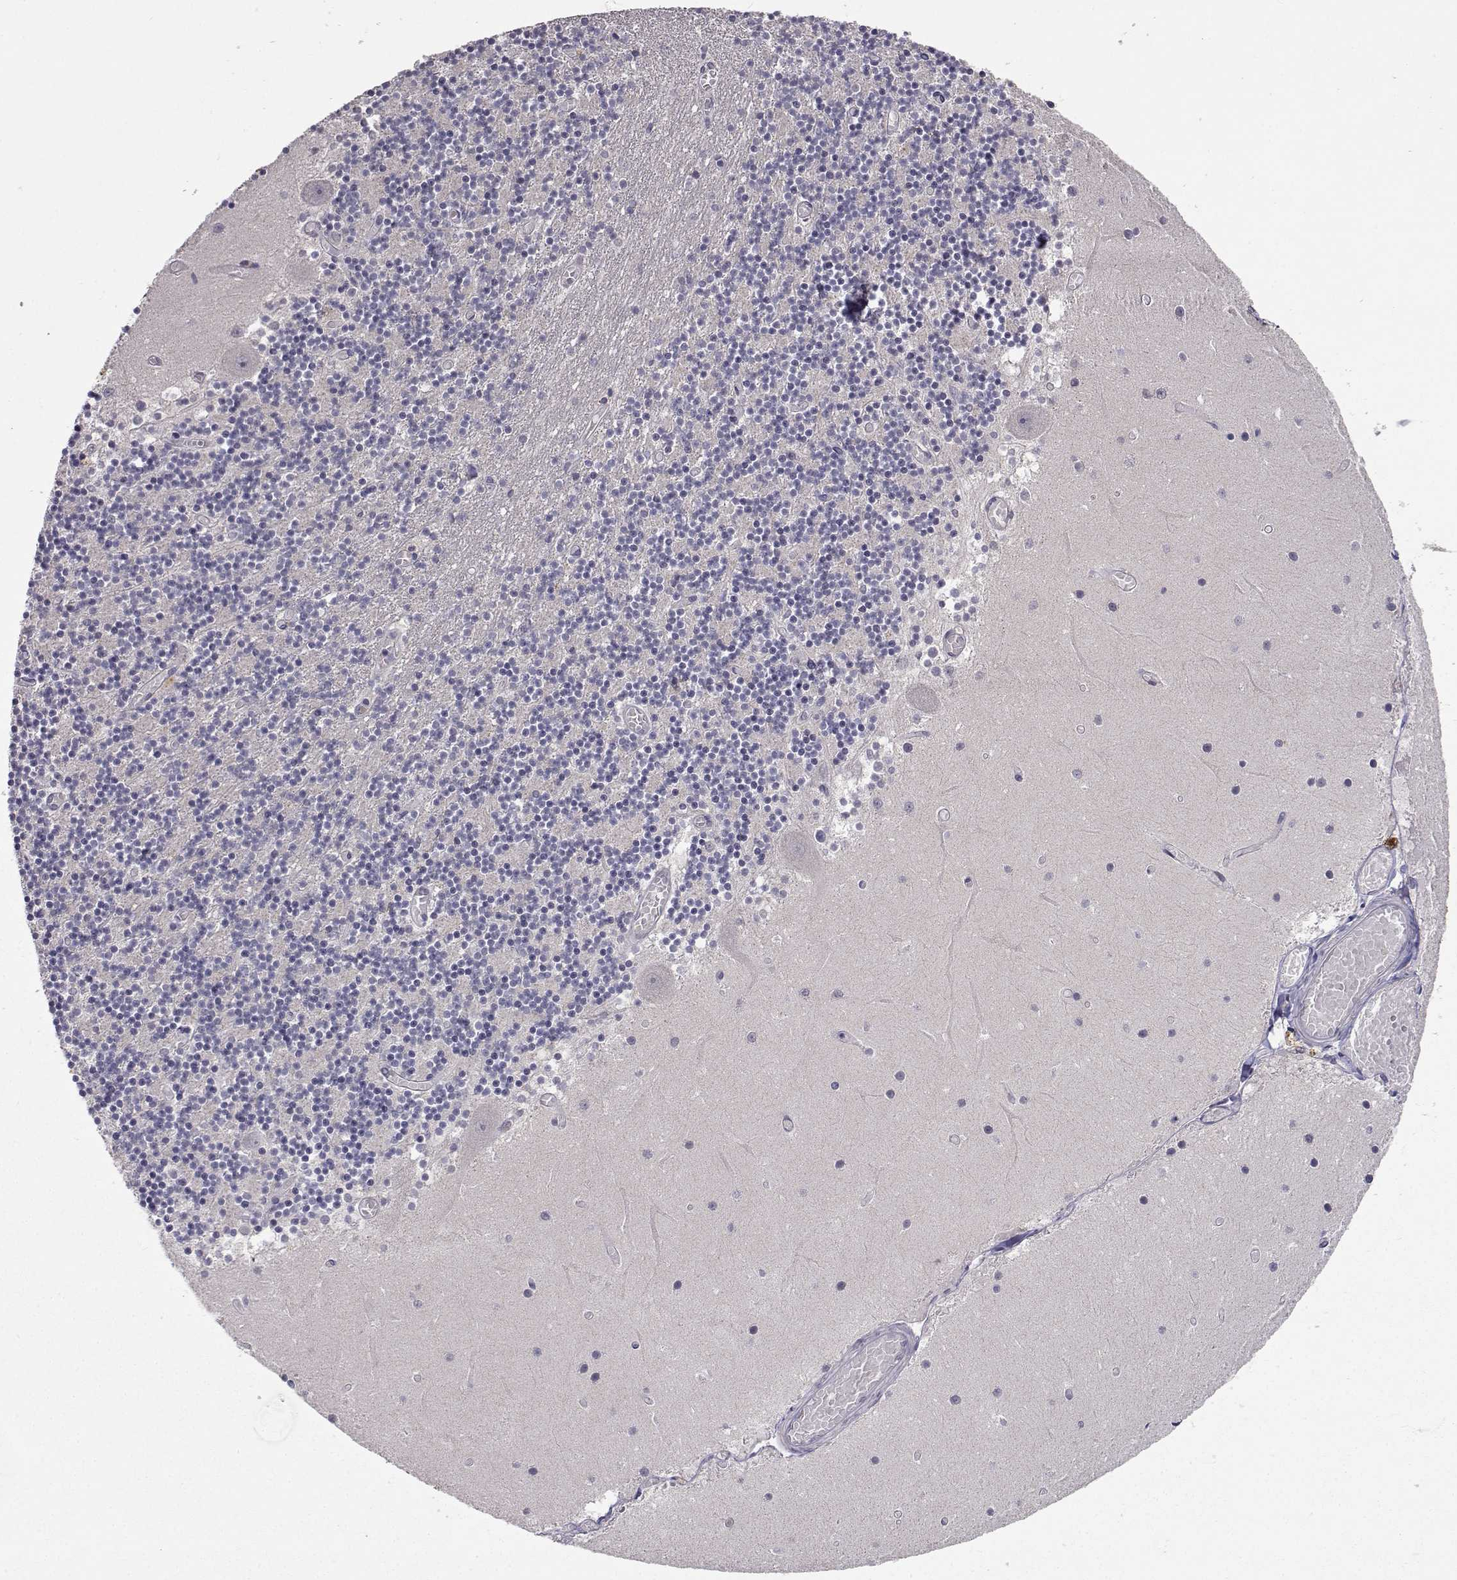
{"staining": {"intensity": "negative", "quantity": "none", "location": "none"}, "tissue": "cerebellum", "cell_type": "Cells in granular layer", "image_type": "normal", "snomed": [{"axis": "morphology", "description": "Normal tissue, NOS"}, {"axis": "topography", "description": "Cerebellum"}], "caption": "Human cerebellum stained for a protein using immunohistochemistry (IHC) displays no positivity in cells in granular layer.", "gene": "SLC6A3", "patient": {"sex": "female", "age": 28}}